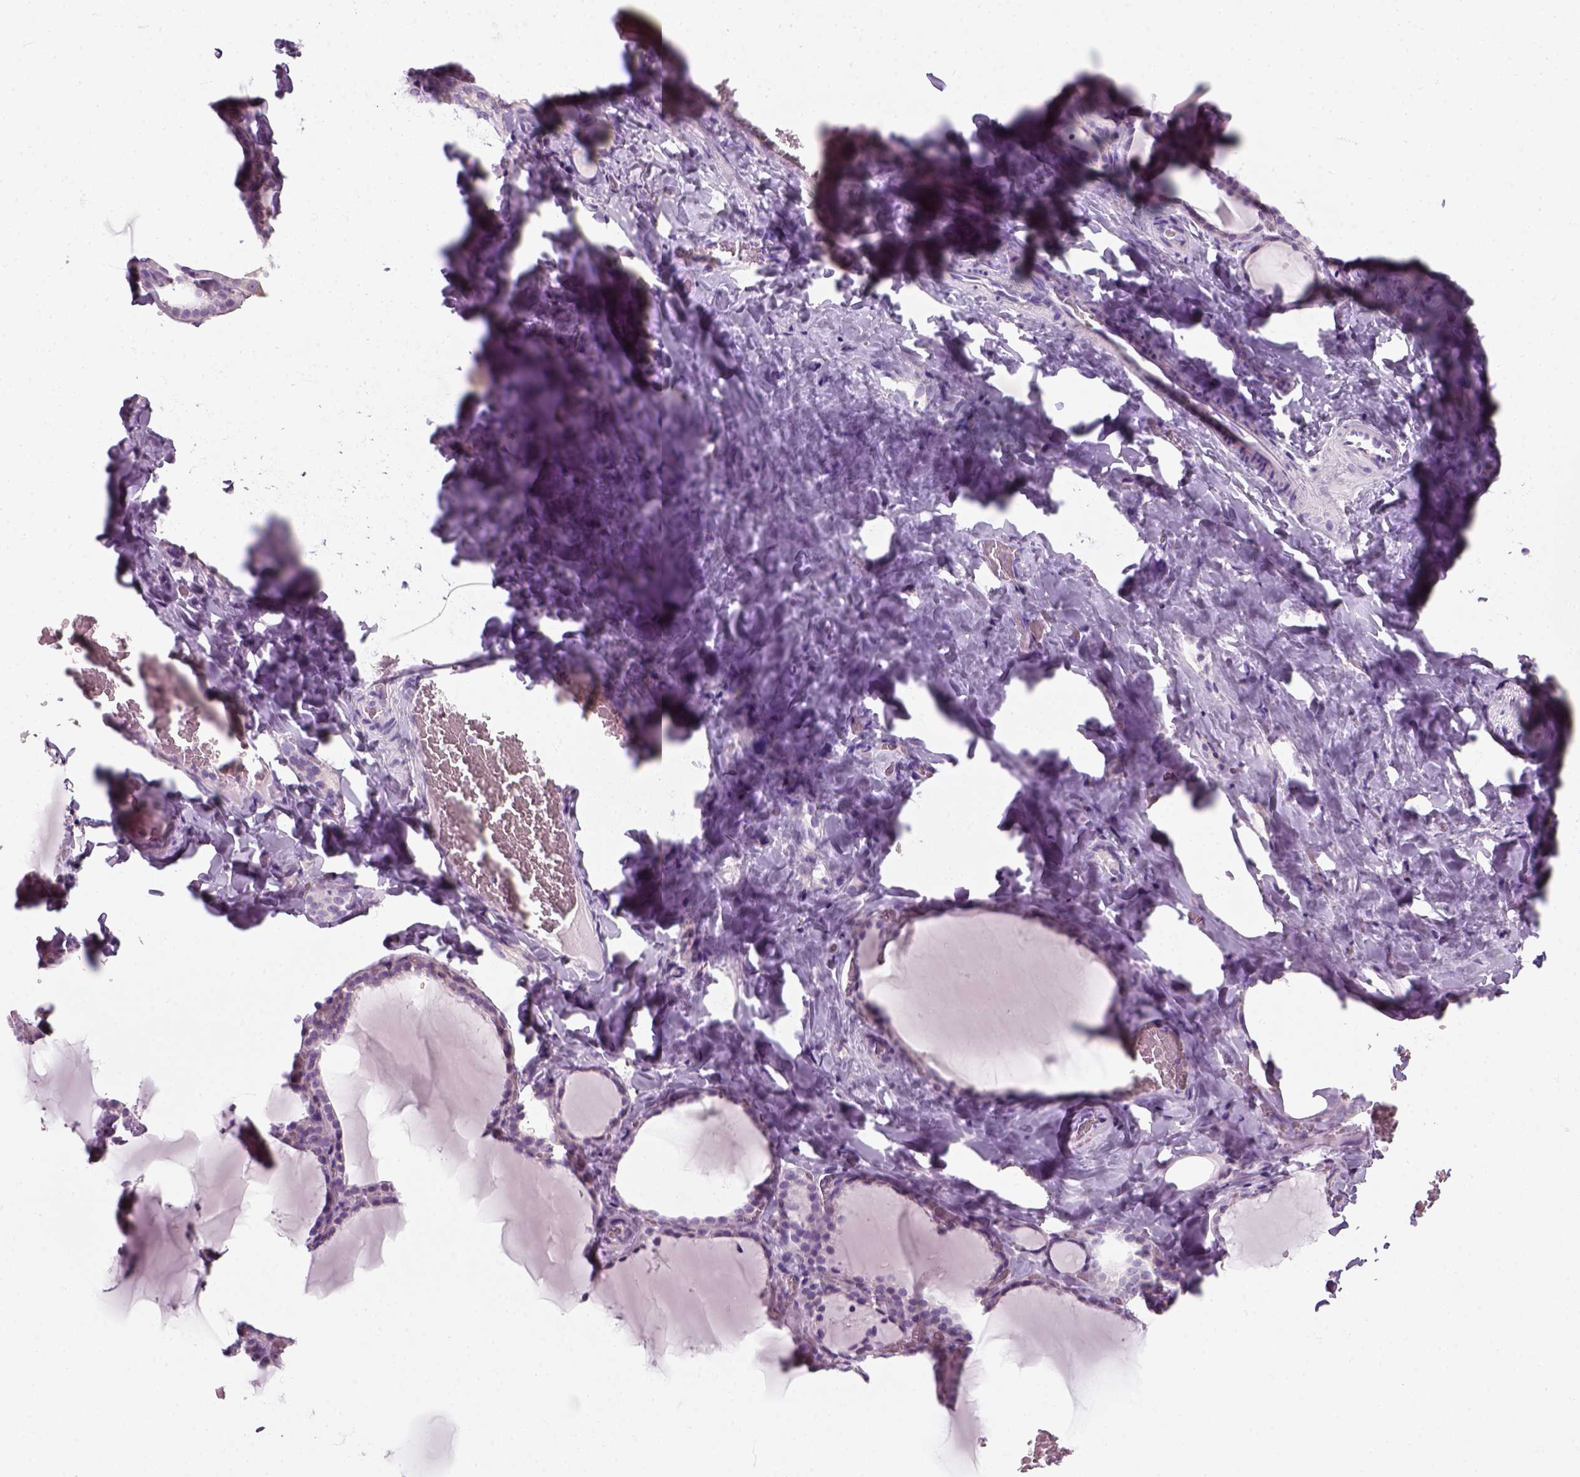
{"staining": {"intensity": "negative", "quantity": "none", "location": "none"}, "tissue": "thyroid gland", "cell_type": "Glandular cells", "image_type": "normal", "snomed": [{"axis": "morphology", "description": "Normal tissue, NOS"}, {"axis": "topography", "description": "Thyroid gland"}], "caption": "Immunohistochemical staining of unremarkable human thyroid gland shows no significant staining in glandular cells. (Immunohistochemistry, brightfield microscopy, high magnification).", "gene": "SLC12A5", "patient": {"sex": "female", "age": 22}}